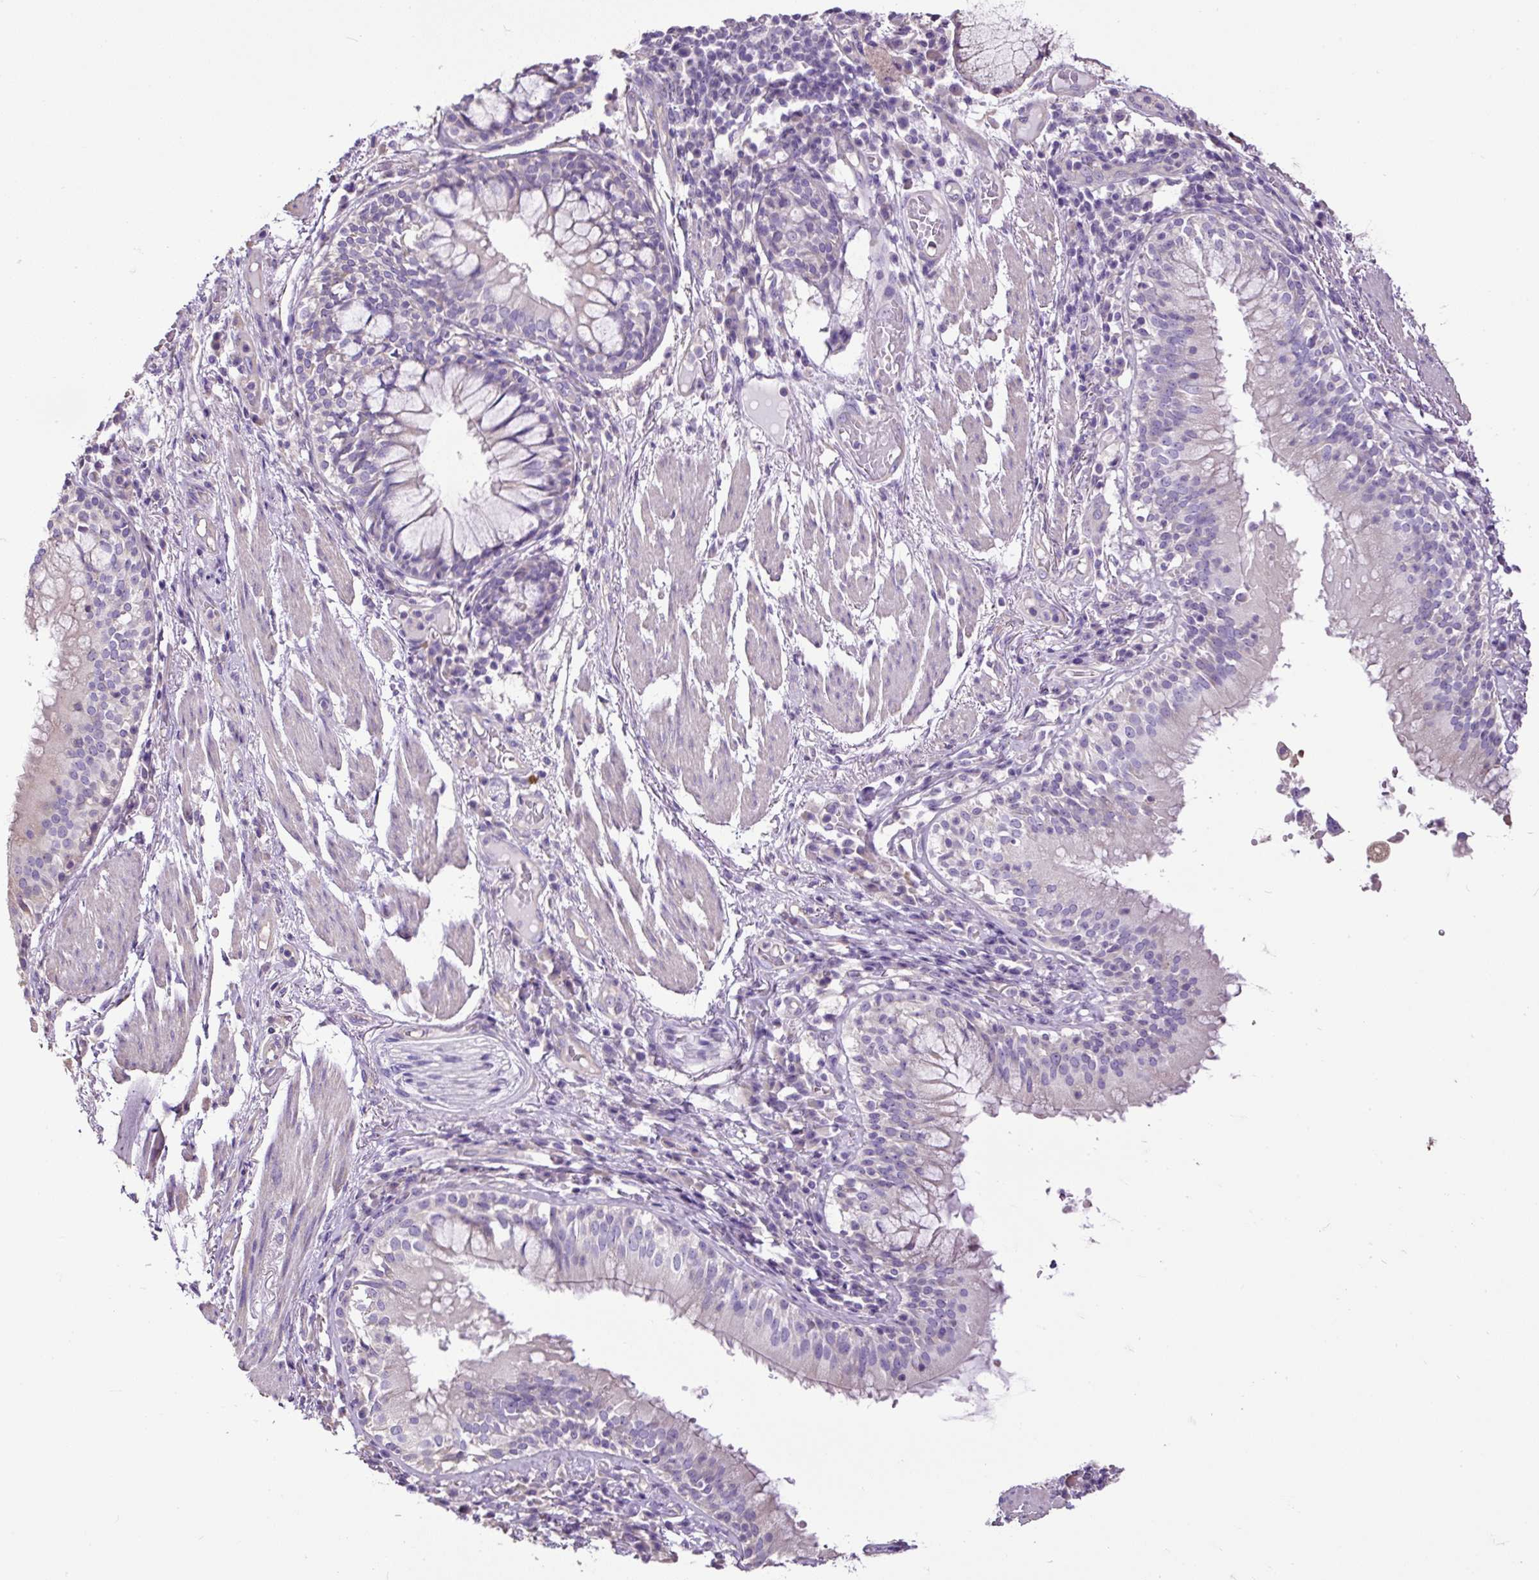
{"staining": {"intensity": "negative", "quantity": "none", "location": "none"}, "tissue": "adipose tissue", "cell_type": "Adipocytes", "image_type": "normal", "snomed": [{"axis": "morphology", "description": "Normal tissue, NOS"}, {"axis": "topography", "description": "Cartilage tissue"}, {"axis": "topography", "description": "Bronchus"}], "caption": "IHC photomicrograph of unremarkable adipose tissue: adipose tissue stained with DAB exhibits no significant protein positivity in adipocytes.", "gene": "PDIA2", "patient": {"sex": "male", "age": 56}}